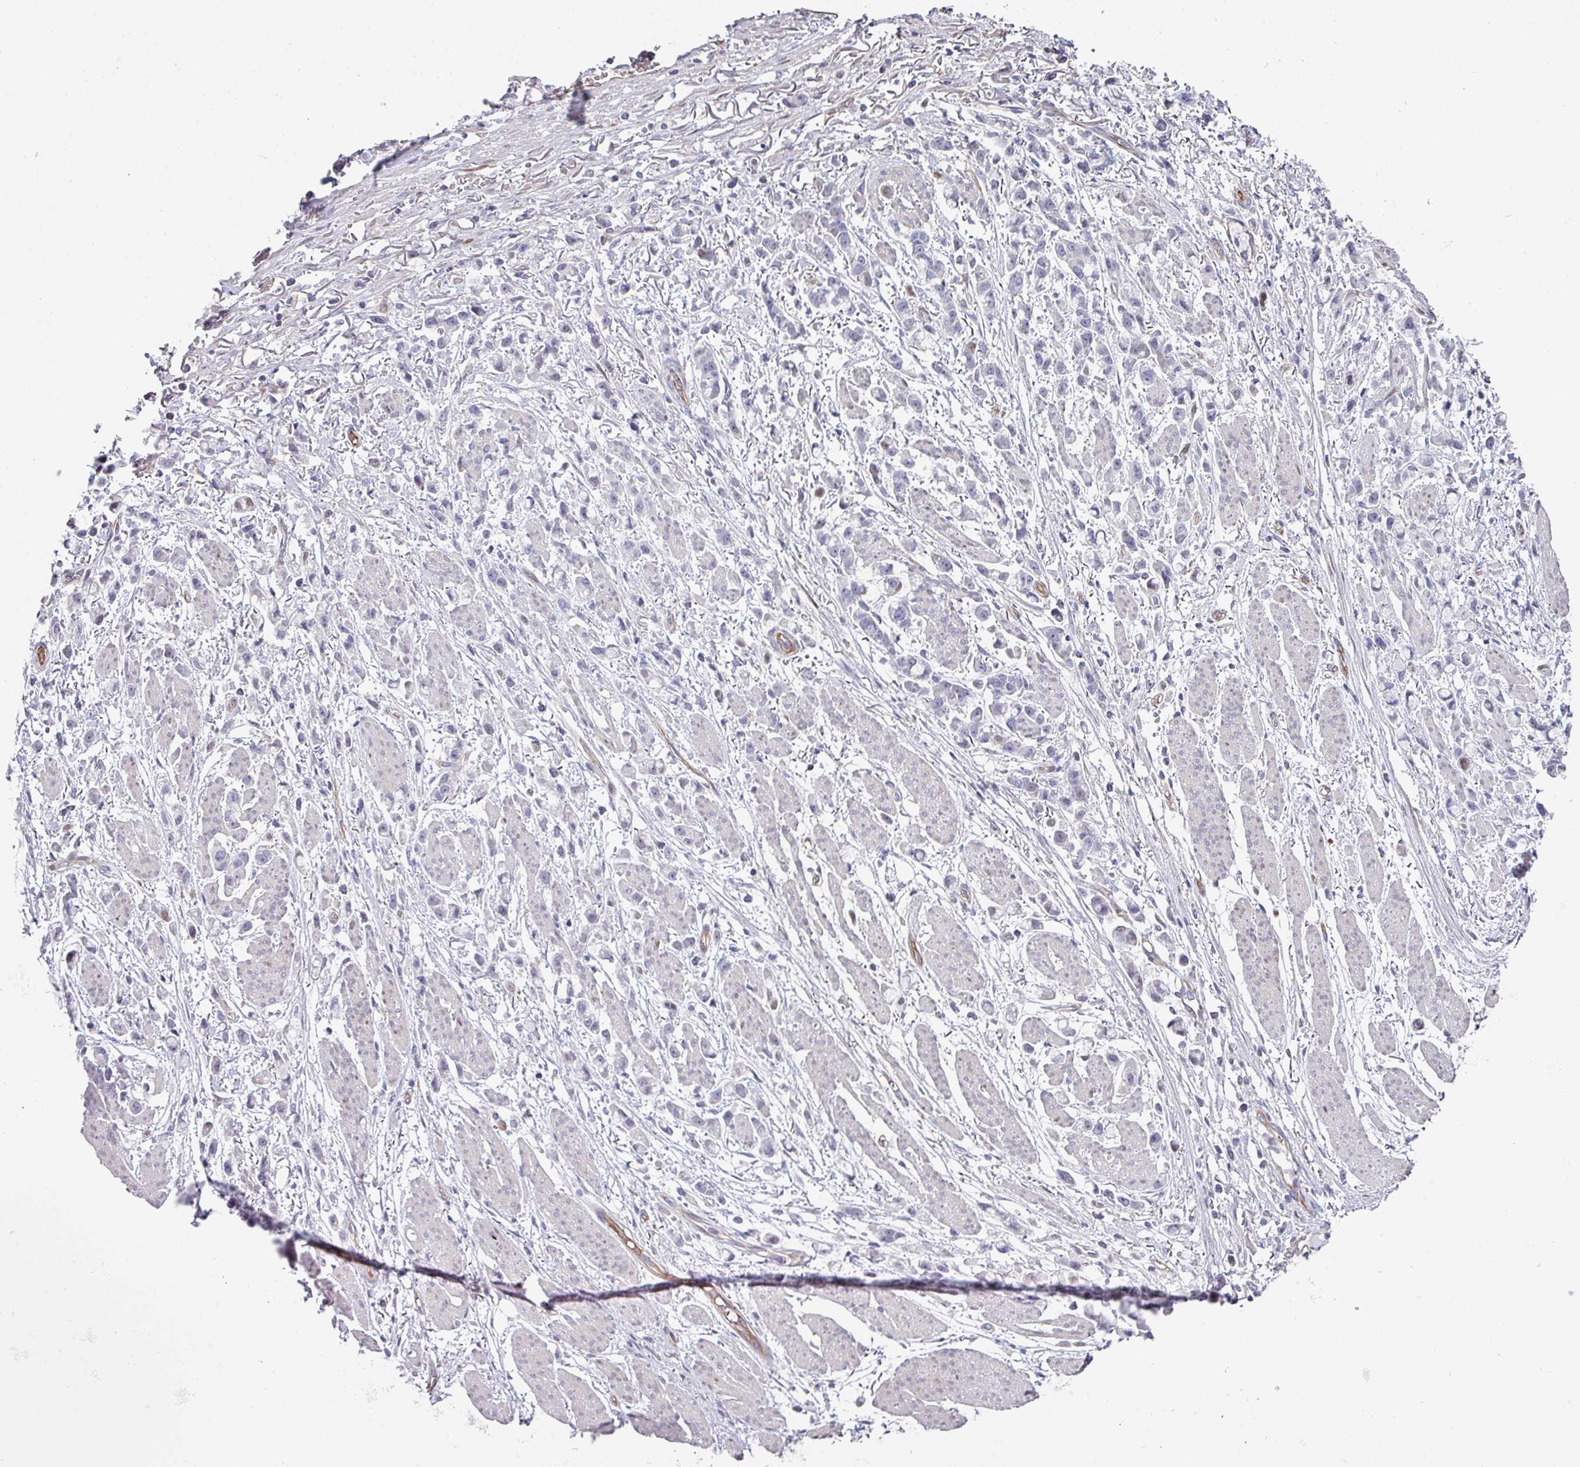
{"staining": {"intensity": "negative", "quantity": "none", "location": "none"}, "tissue": "stomach cancer", "cell_type": "Tumor cells", "image_type": "cancer", "snomed": [{"axis": "morphology", "description": "Adenocarcinoma, NOS"}, {"axis": "topography", "description": "Stomach"}], "caption": "There is no significant staining in tumor cells of stomach adenocarcinoma.", "gene": "ANO9", "patient": {"sex": "female", "age": 81}}